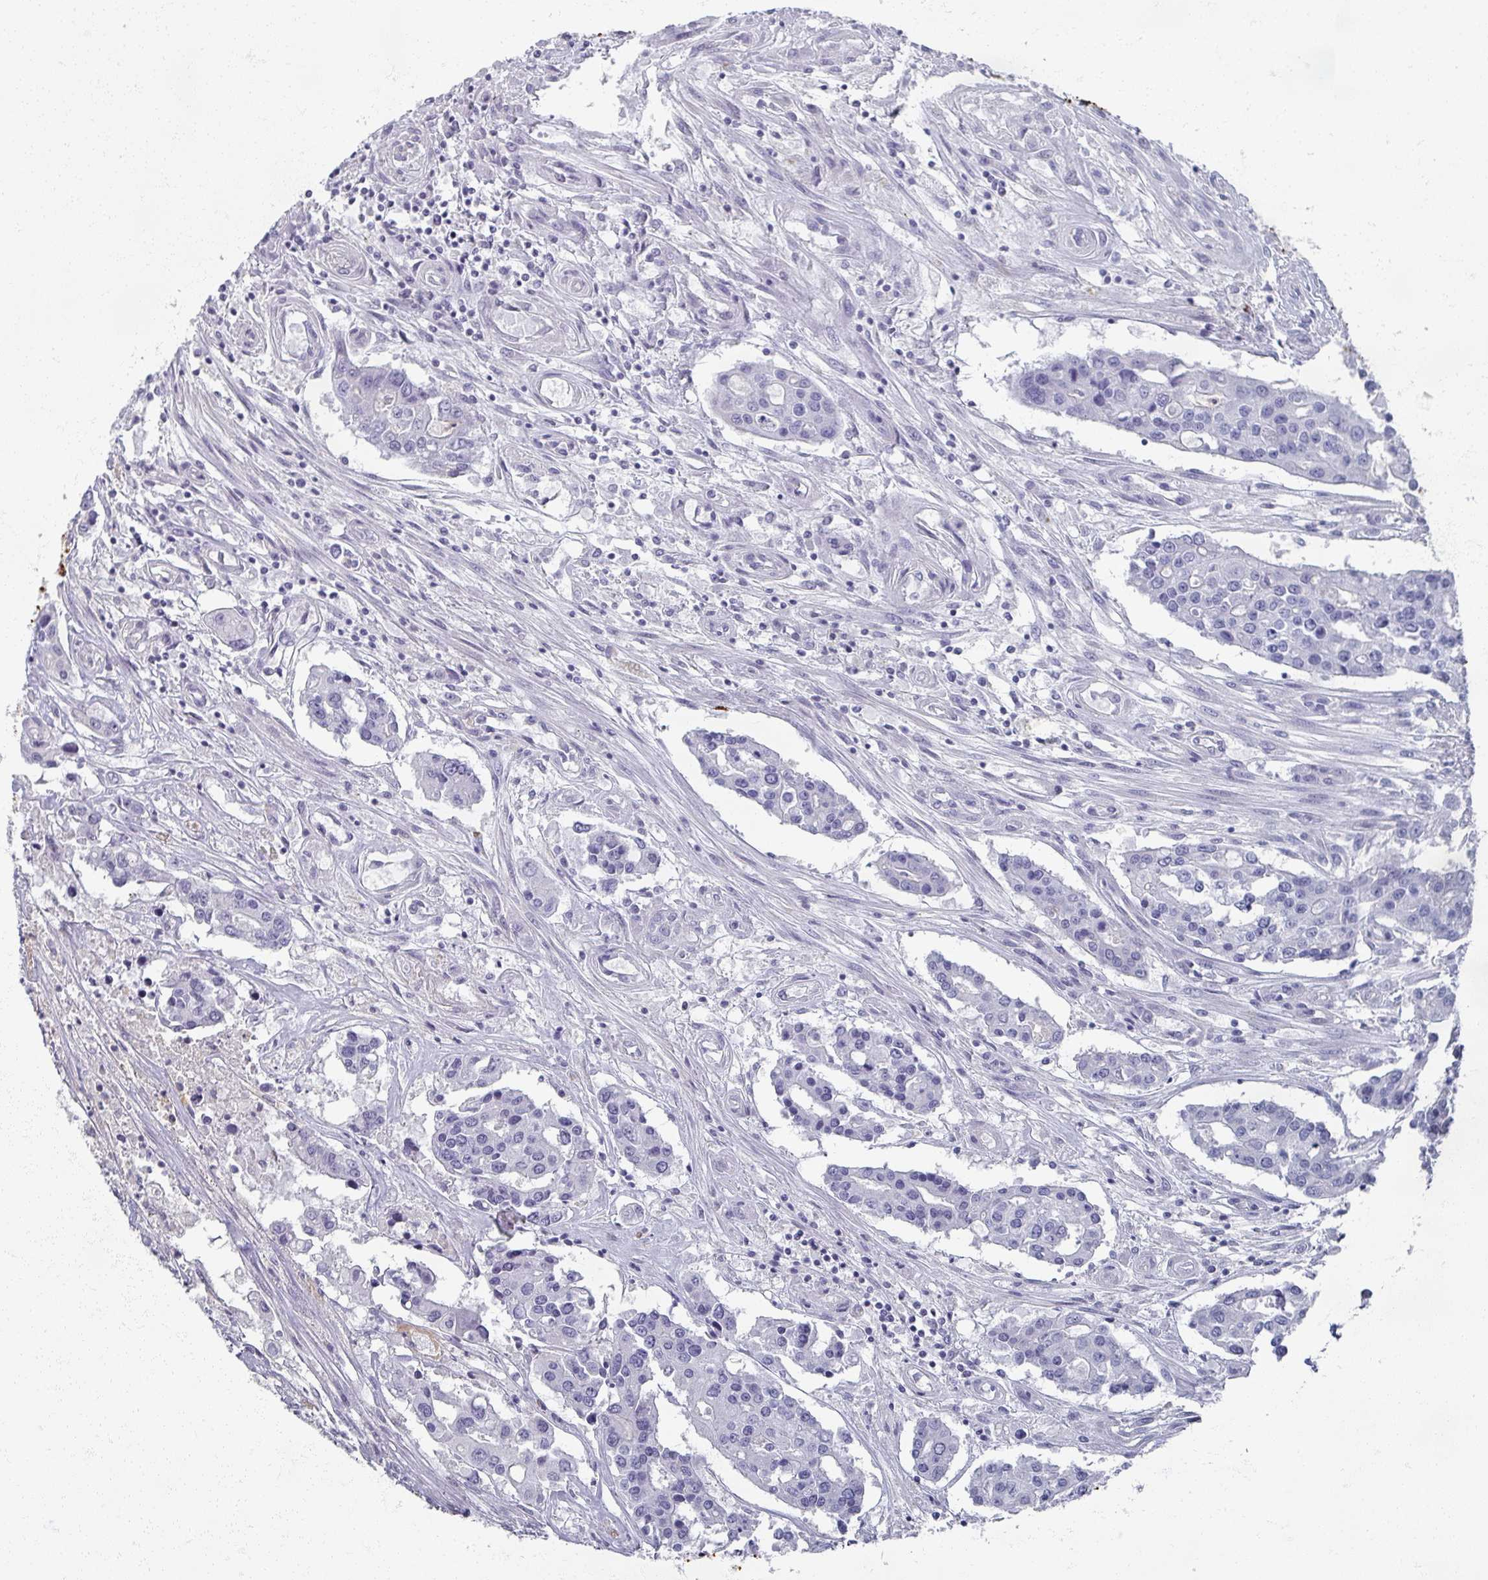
{"staining": {"intensity": "negative", "quantity": "none", "location": "none"}, "tissue": "colorectal cancer", "cell_type": "Tumor cells", "image_type": "cancer", "snomed": [{"axis": "morphology", "description": "Adenocarcinoma, NOS"}, {"axis": "topography", "description": "Colon"}], "caption": "IHC photomicrograph of colorectal cancer (adenocarcinoma) stained for a protein (brown), which shows no staining in tumor cells.", "gene": "OMG", "patient": {"sex": "male", "age": 77}}